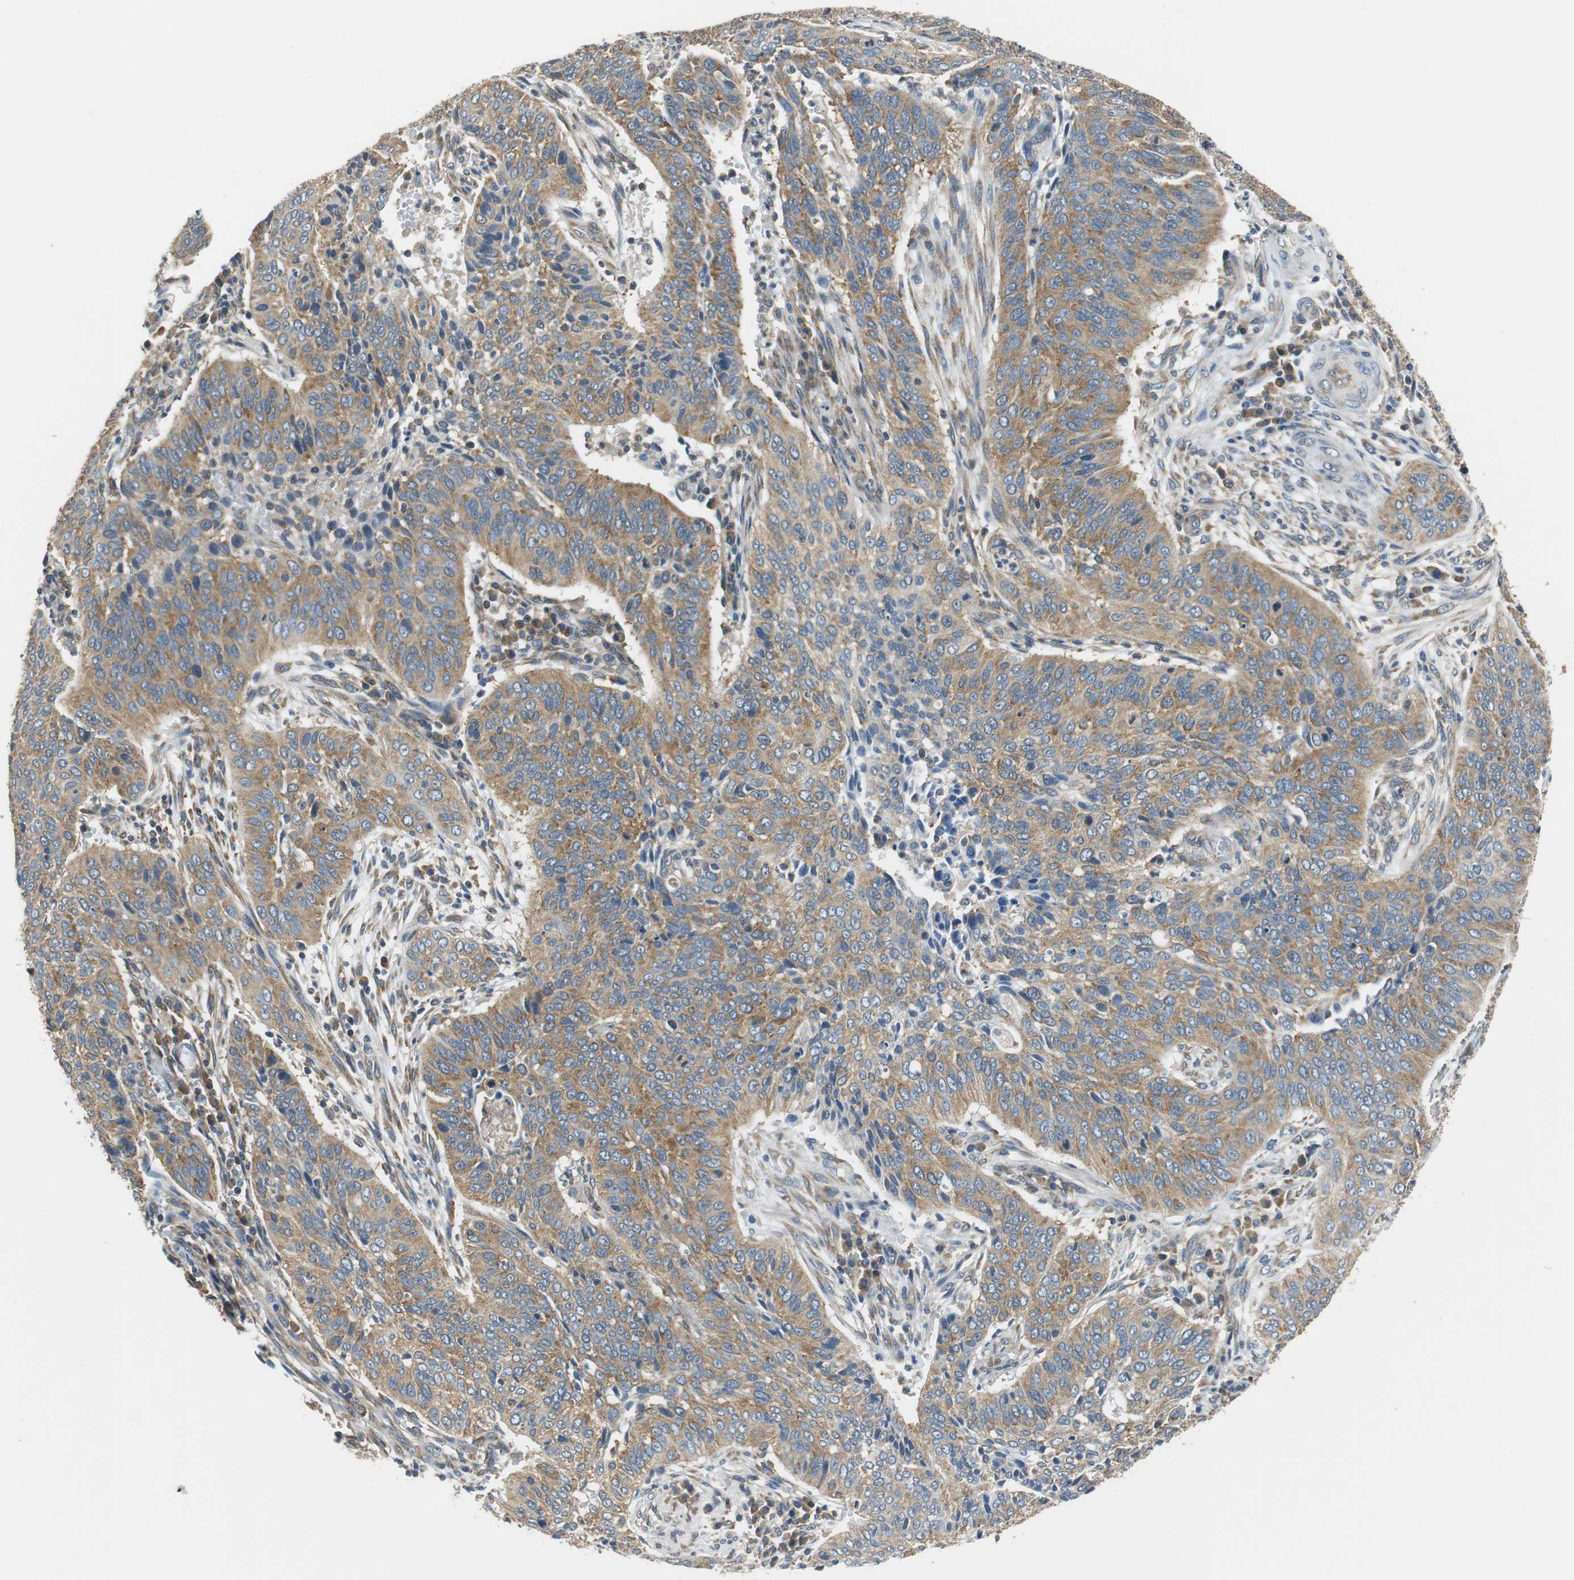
{"staining": {"intensity": "moderate", "quantity": ">75%", "location": "cytoplasmic/membranous"}, "tissue": "cervical cancer", "cell_type": "Tumor cells", "image_type": "cancer", "snomed": [{"axis": "morphology", "description": "Squamous cell carcinoma, NOS"}, {"axis": "topography", "description": "Cervix"}], "caption": "Approximately >75% of tumor cells in human cervical cancer show moderate cytoplasmic/membranous protein positivity as visualized by brown immunohistochemical staining.", "gene": "CNOT3", "patient": {"sex": "female", "age": 39}}